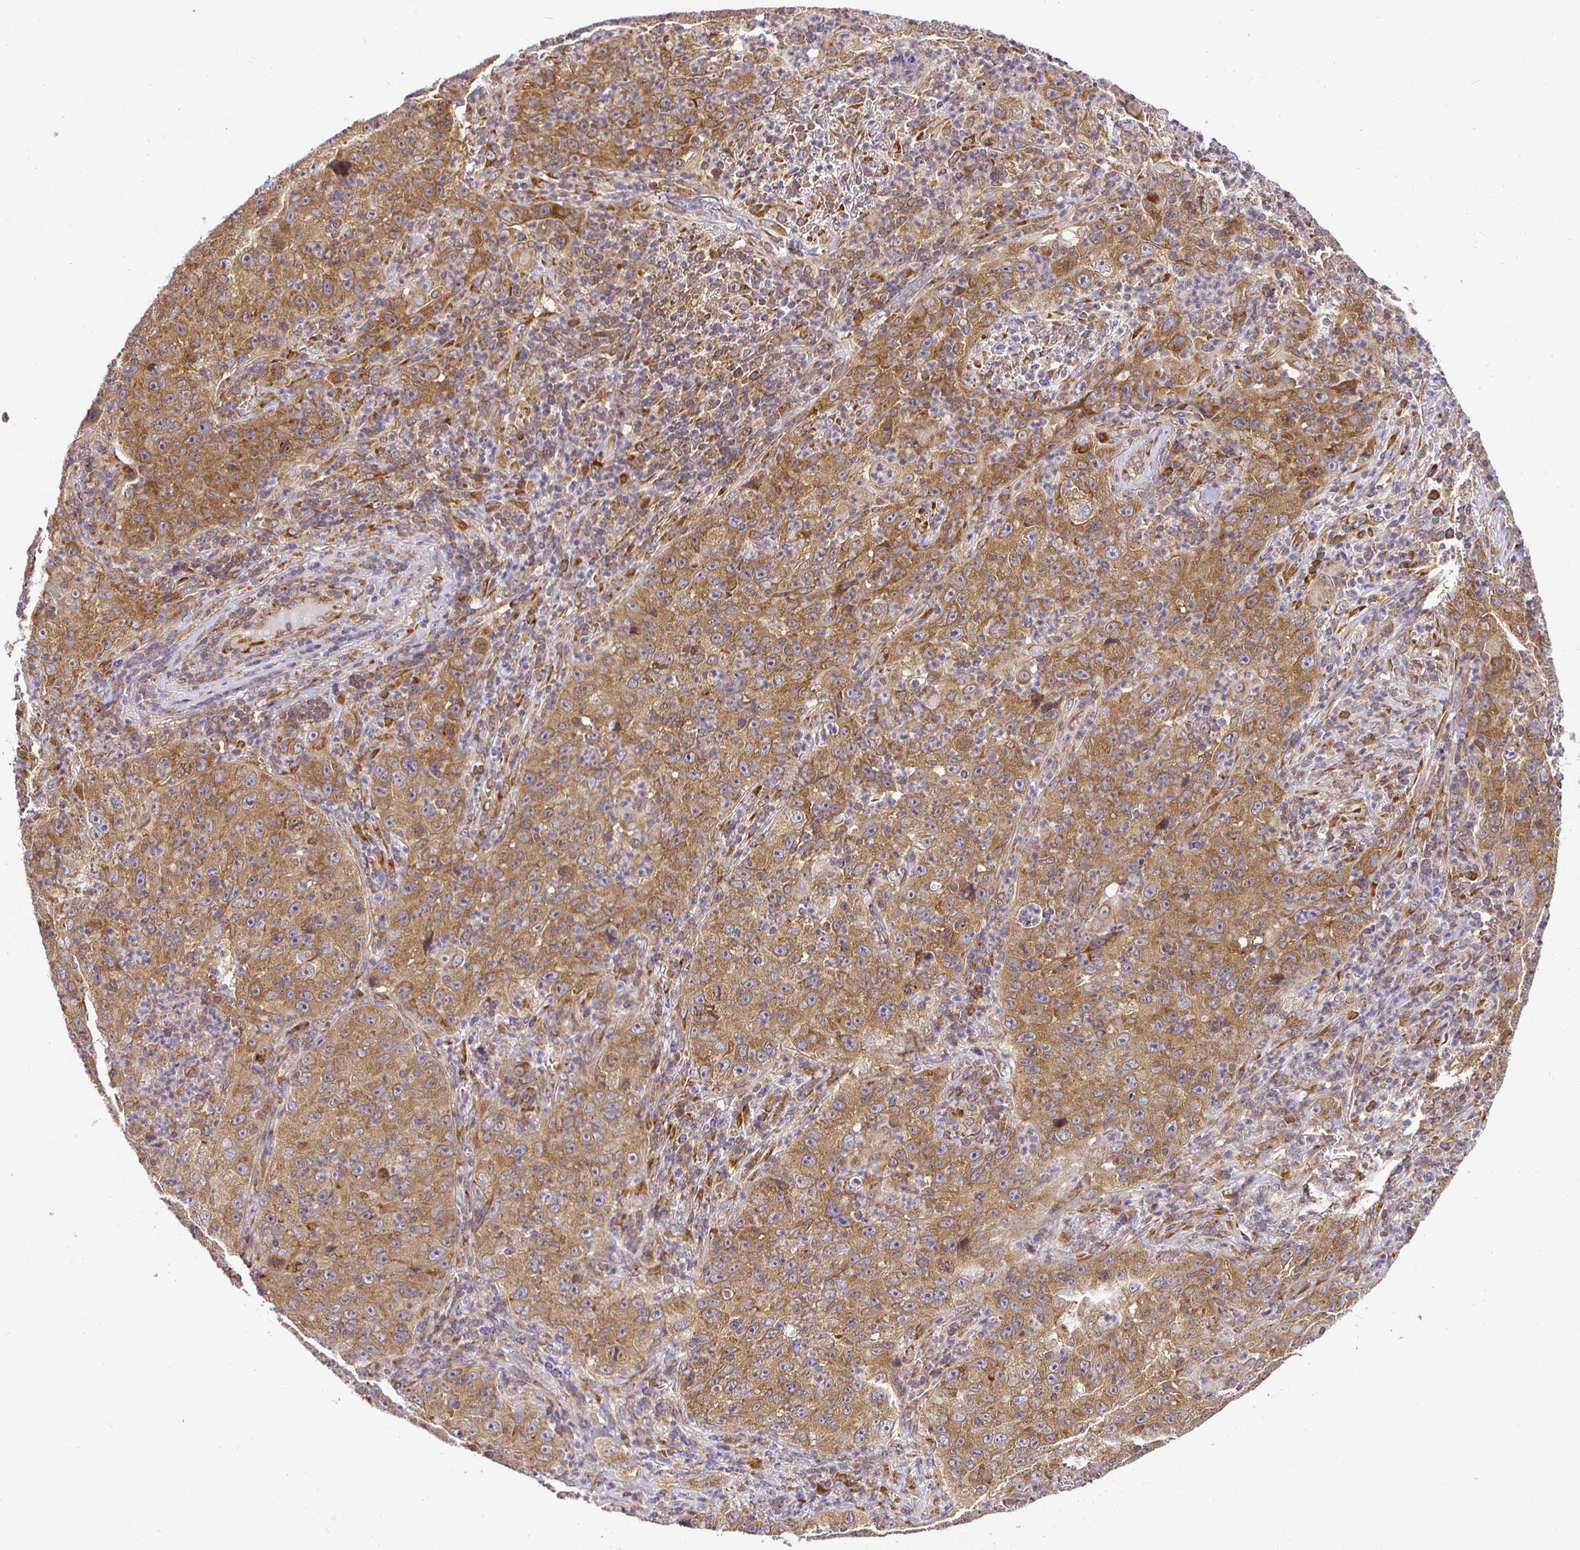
{"staining": {"intensity": "moderate", "quantity": ">75%", "location": "cytoplasmic/membranous"}, "tissue": "lung cancer", "cell_type": "Tumor cells", "image_type": "cancer", "snomed": [{"axis": "morphology", "description": "Squamous cell carcinoma, NOS"}, {"axis": "topography", "description": "Lung"}], "caption": "A high-resolution micrograph shows immunohistochemistry staining of lung cancer (squamous cell carcinoma), which displays moderate cytoplasmic/membranous staining in about >75% of tumor cells. The protein is stained brown, and the nuclei are stained in blue (DAB (3,3'-diaminobenzidine) IHC with brightfield microscopy, high magnification).", "gene": "IRAK1", "patient": {"sex": "male", "age": 71}}